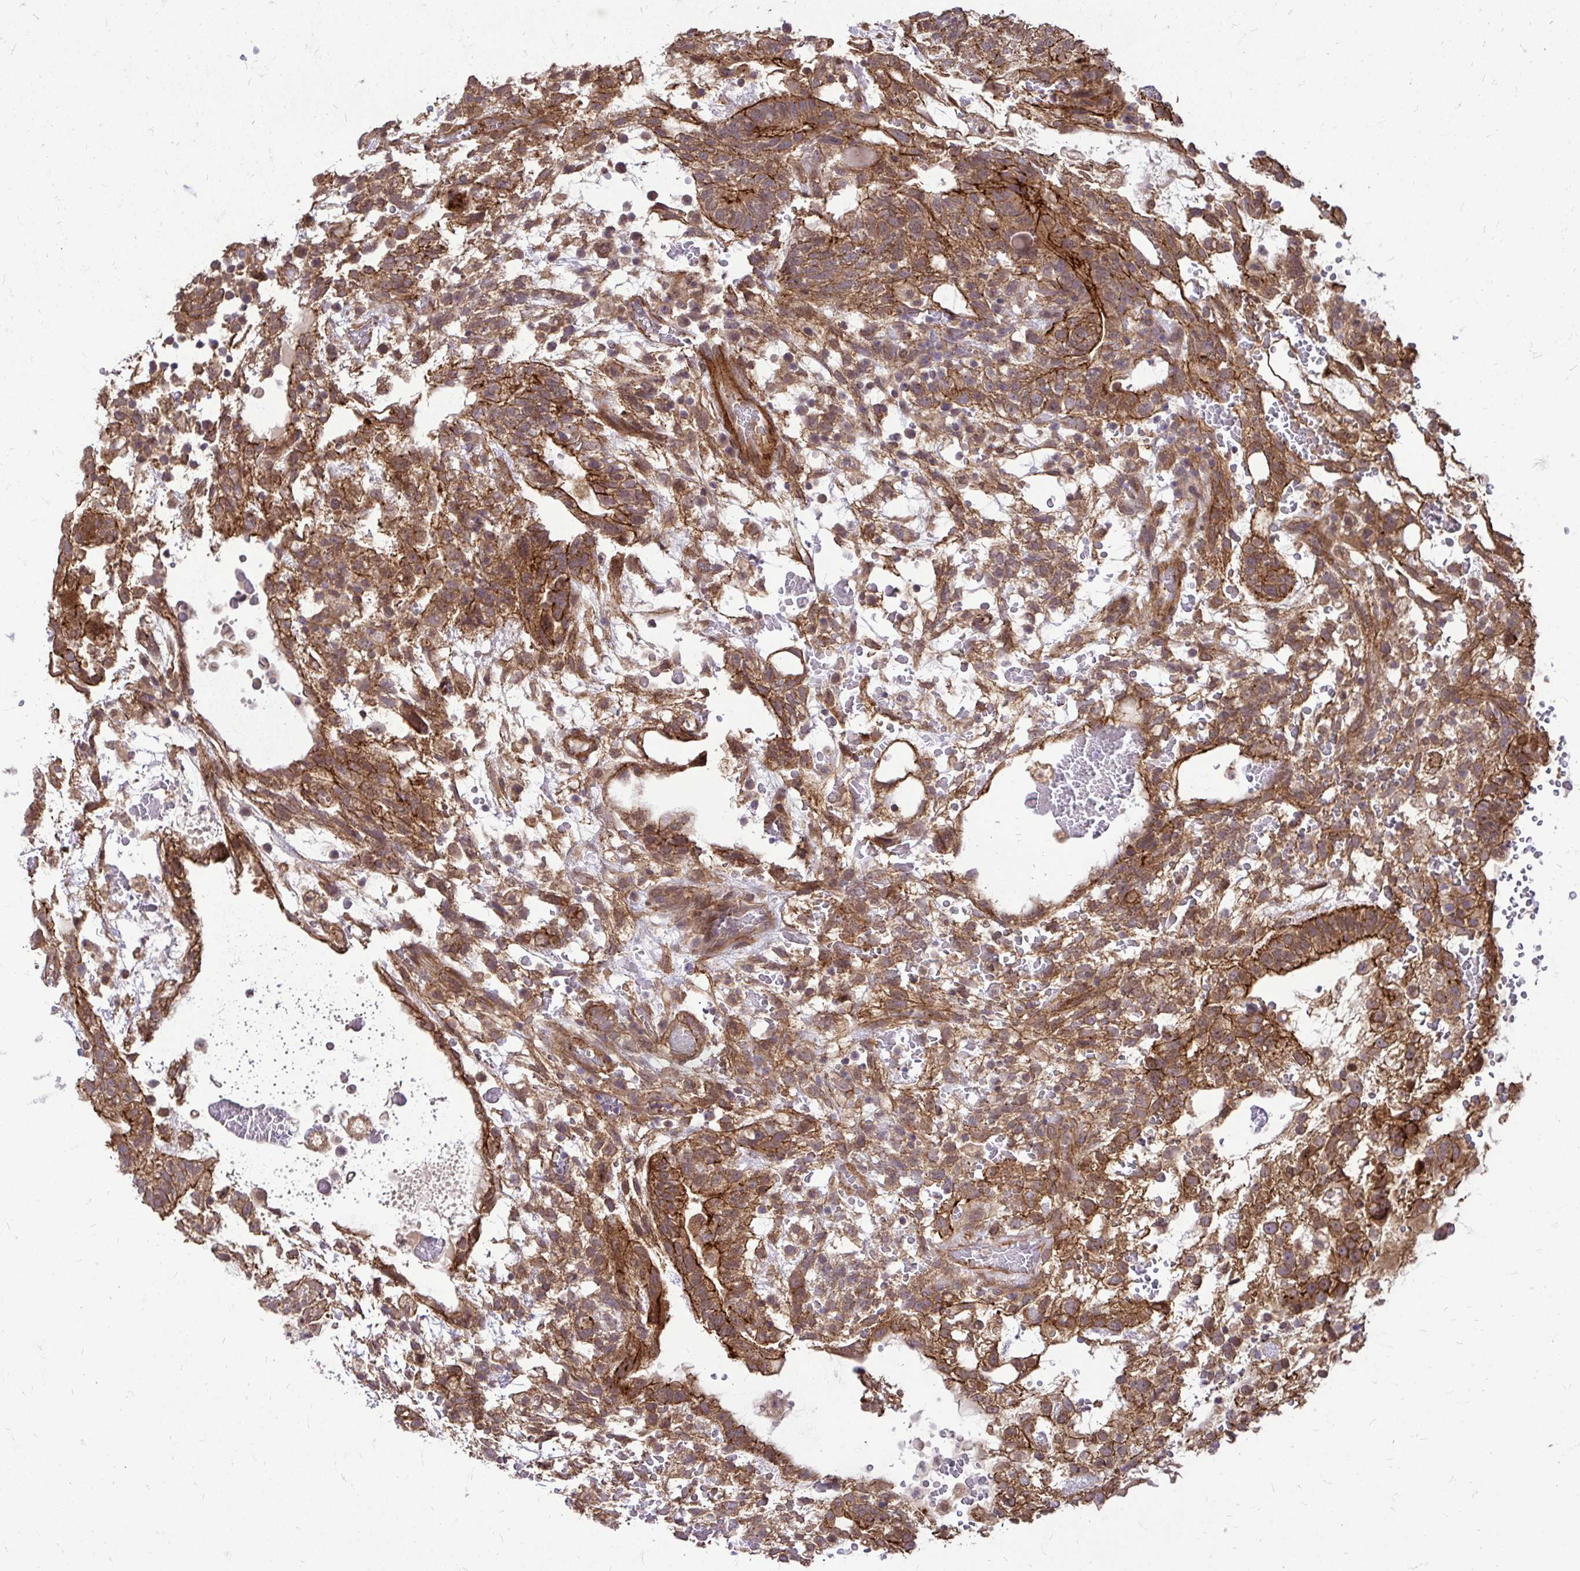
{"staining": {"intensity": "moderate", "quantity": ">75%", "location": "cytoplasmic/membranous"}, "tissue": "testis cancer", "cell_type": "Tumor cells", "image_type": "cancer", "snomed": [{"axis": "morphology", "description": "Normal tissue, NOS"}, {"axis": "morphology", "description": "Carcinoma, Embryonal, NOS"}, {"axis": "topography", "description": "Testis"}], "caption": "Immunohistochemistry (IHC) micrograph of embryonal carcinoma (testis) stained for a protein (brown), which demonstrates medium levels of moderate cytoplasmic/membranous expression in about >75% of tumor cells.", "gene": "TRIP6", "patient": {"sex": "male", "age": 32}}